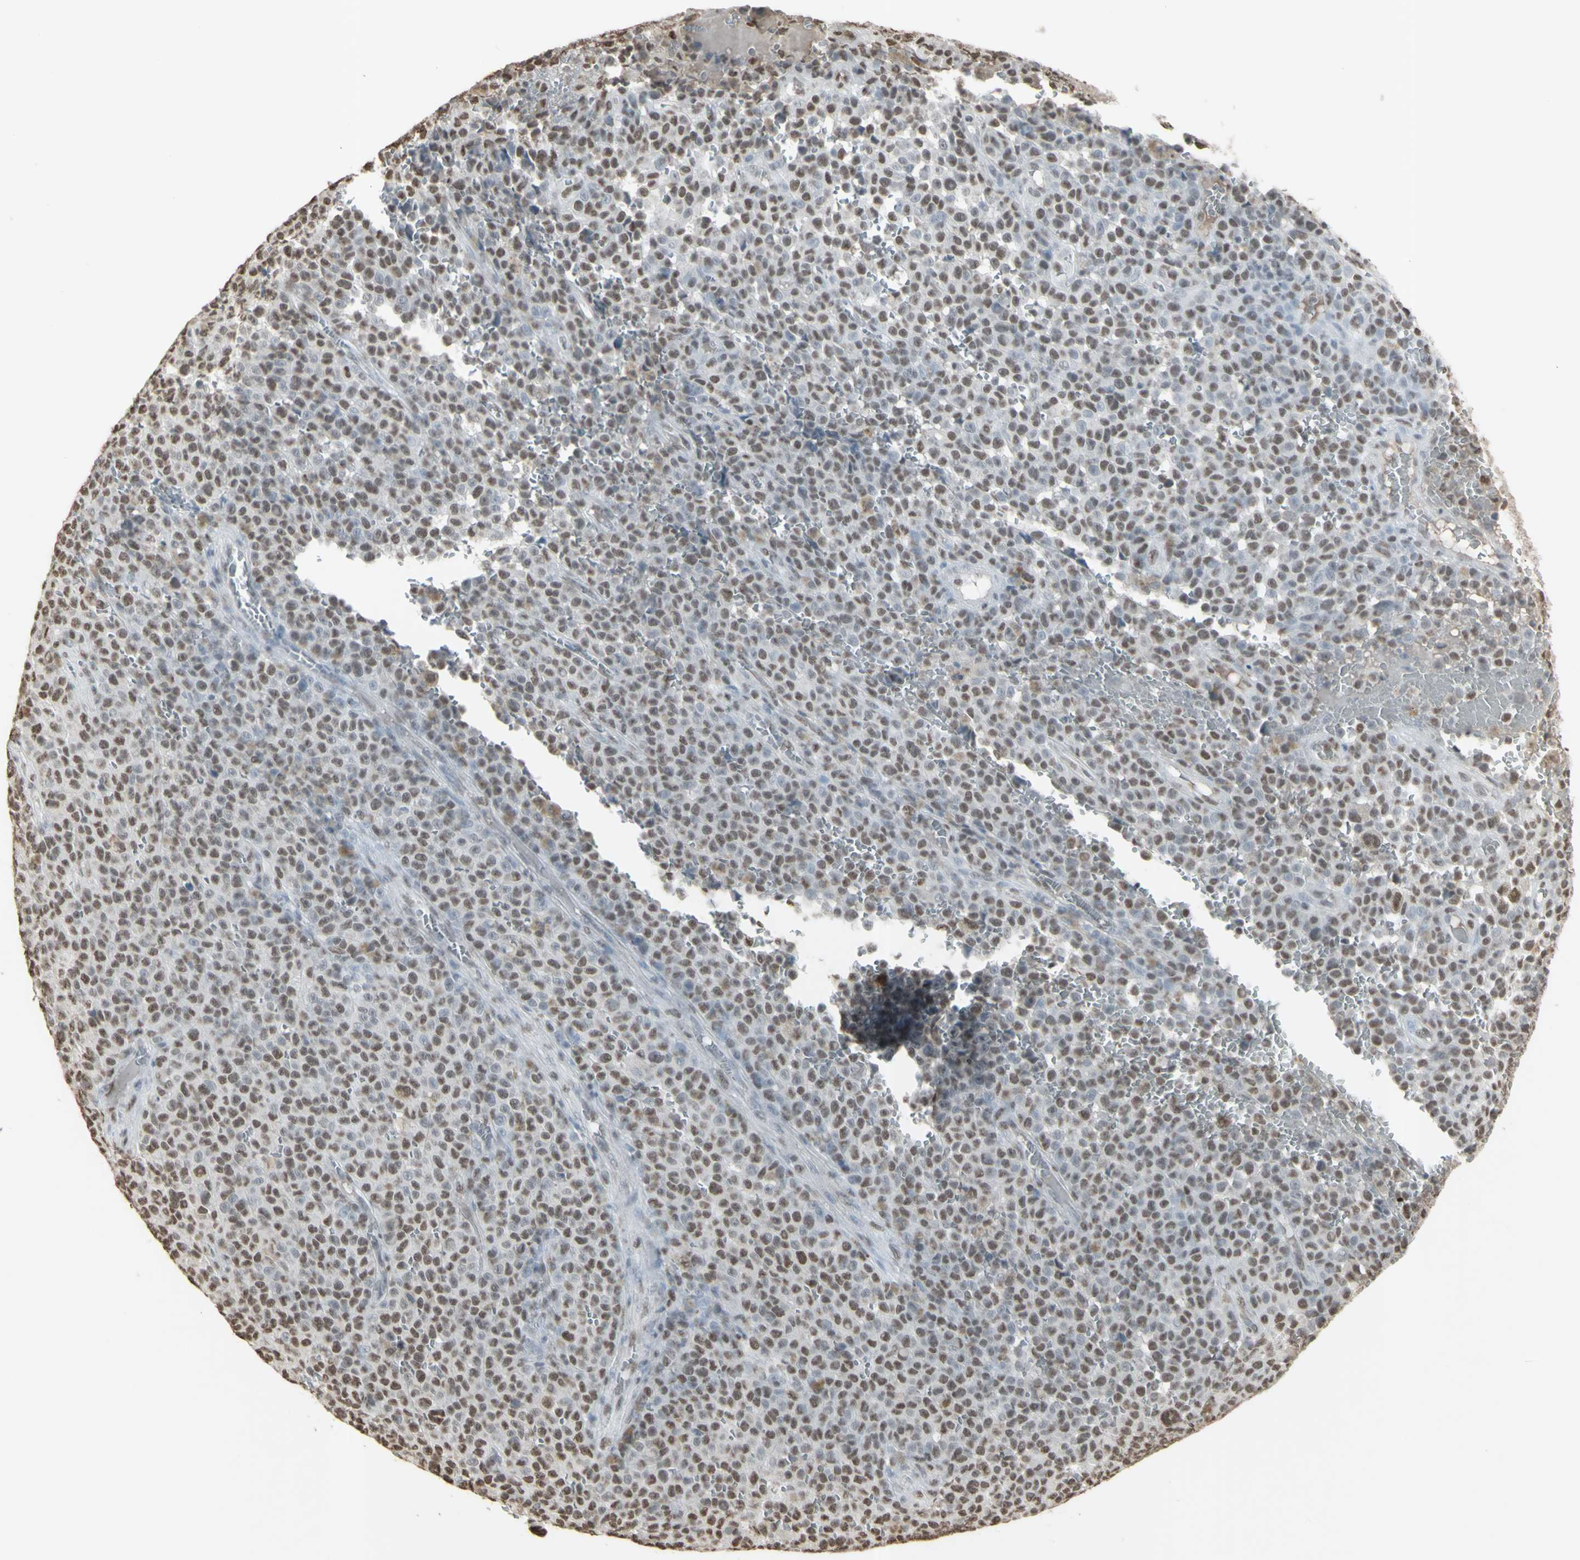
{"staining": {"intensity": "weak", "quantity": ">75%", "location": "nuclear"}, "tissue": "melanoma", "cell_type": "Tumor cells", "image_type": "cancer", "snomed": [{"axis": "morphology", "description": "Malignant melanoma, NOS"}, {"axis": "topography", "description": "Skin"}], "caption": "IHC micrograph of neoplastic tissue: malignant melanoma stained using IHC reveals low levels of weak protein expression localized specifically in the nuclear of tumor cells, appearing as a nuclear brown color.", "gene": "TRIM28", "patient": {"sex": "female", "age": 82}}